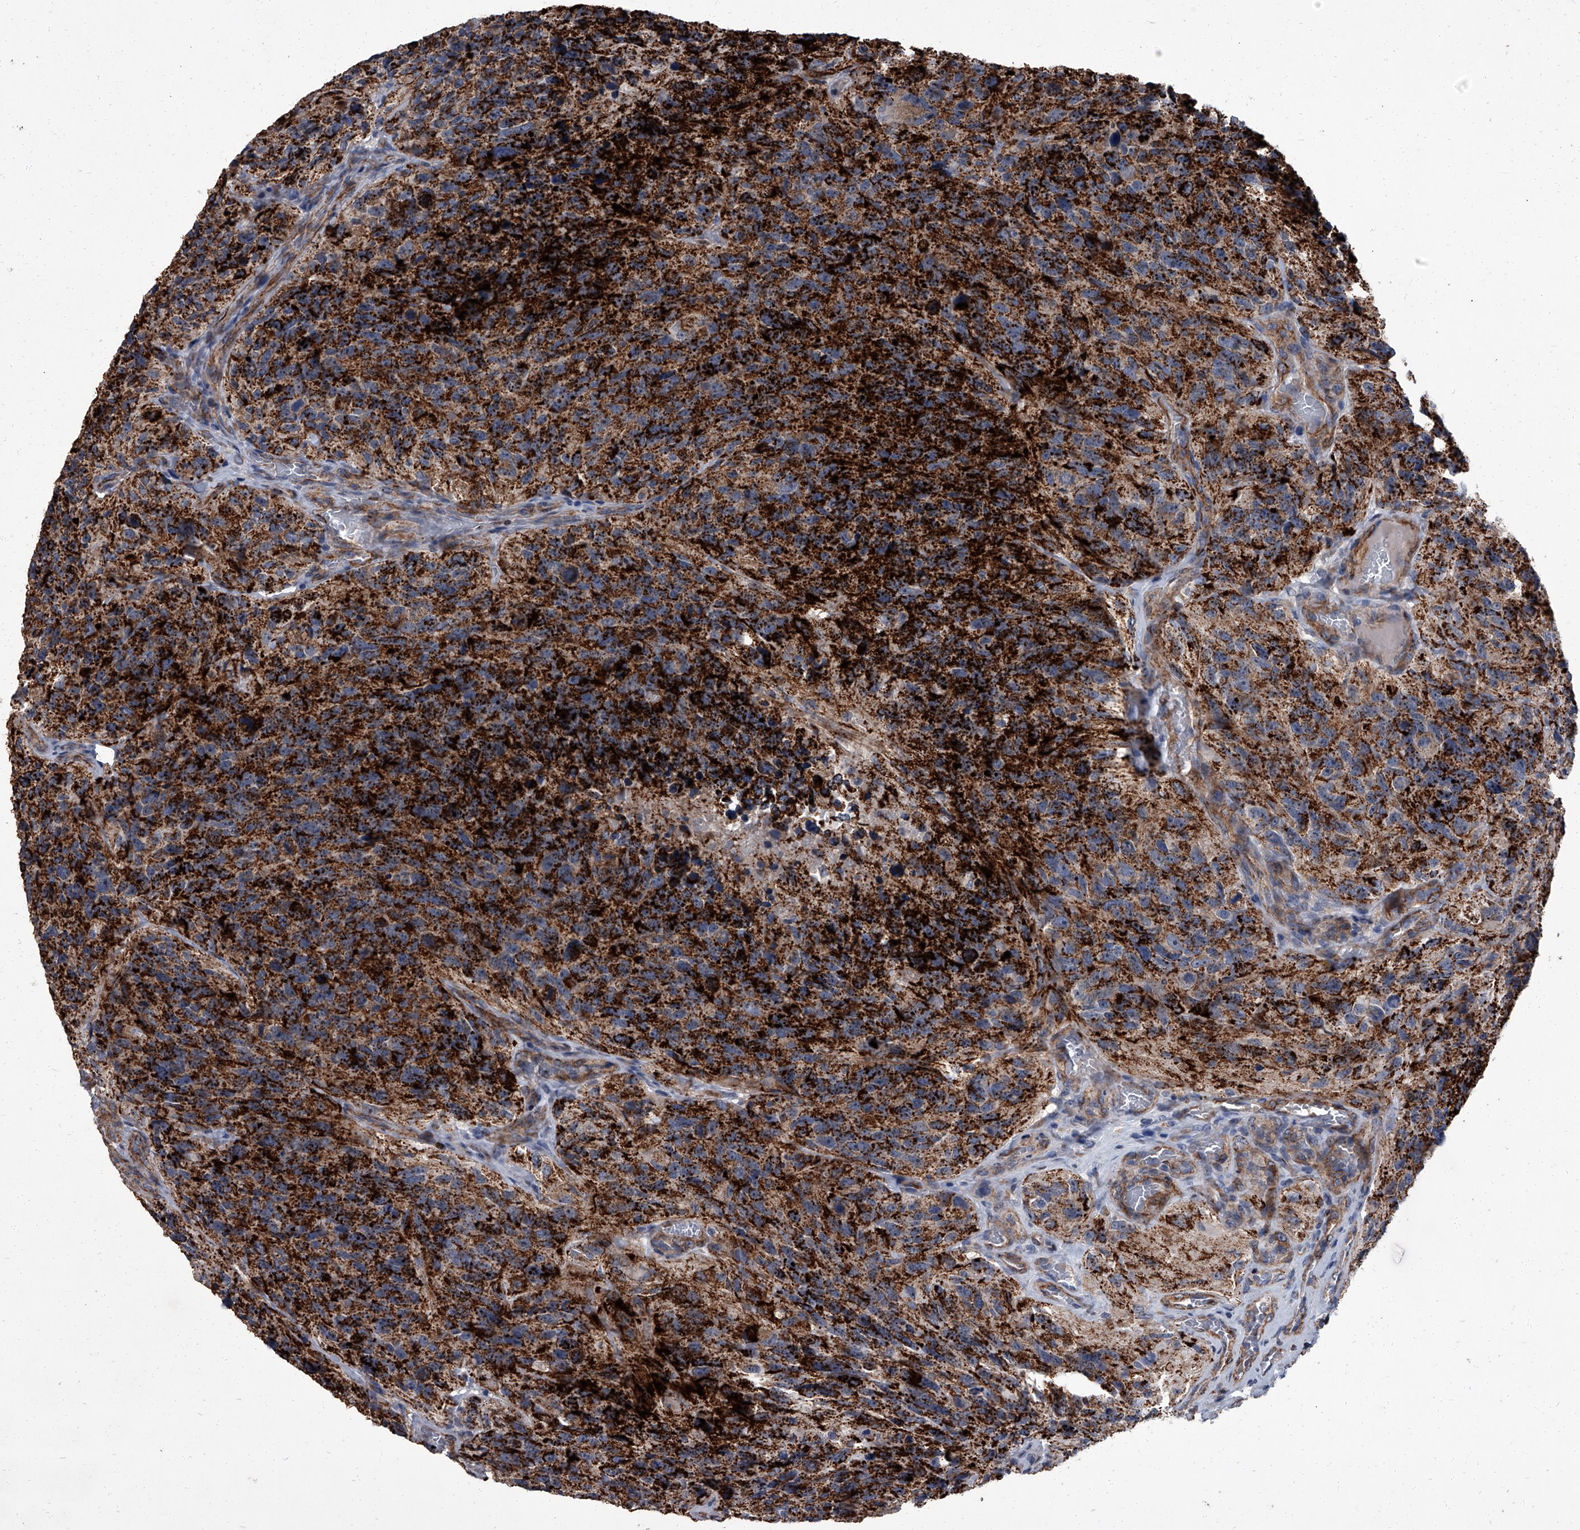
{"staining": {"intensity": "strong", "quantity": "<25%", "location": "cytoplasmic/membranous"}, "tissue": "glioma", "cell_type": "Tumor cells", "image_type": "cancer", "snomed": [{"axis": "morphology", "description": "Glioma, malignant, High grade"}, {"axis": "topography", "description": "Brain"}], "caption": "Protein expression analysis of malignant high-grade glioma displays strong cytoplasmic/membranous expression in about <25% of tumor cells. Immunohistochemistry stains the protein in brown and the nuclei are stained blue.", "gene": "SIRT4", "patient": {"sex": "male", "age": 69}}